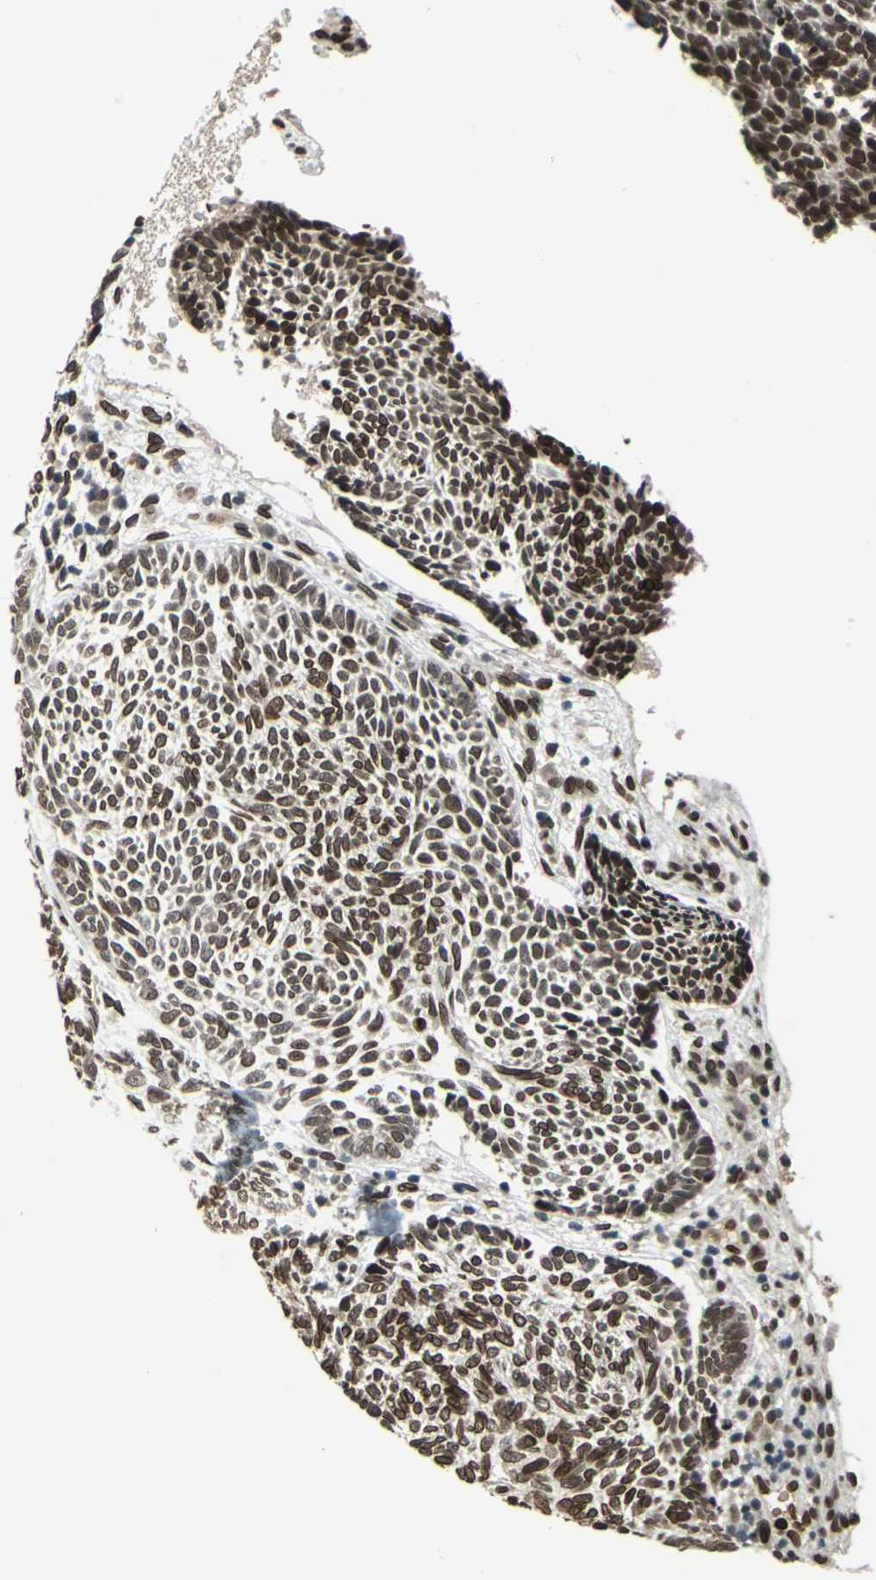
{"staining": {"intensity": "strong", "quantity": ">75%", "location": "nuclear"}, "tissue": "skin cancer", "cell_type": "Tumor cells", "image_type": "cancer", "snomed": [{"axis": "morphology", "description": "Normal tissue, NOS"}, {"axis": "morphology", "description": "Basal cell carcinoma"}, {"axis": "topography", "description": "Skin"}], "caption": "Immunohistochemistry image of human skin cancer (basal cell carcinoma) stained for a protein (brown), which shows high levels of strong nuclear expression in about >75% of tumor cells.", "gene": "ISY1", "patient": {"sex": "male", "age": 87}}